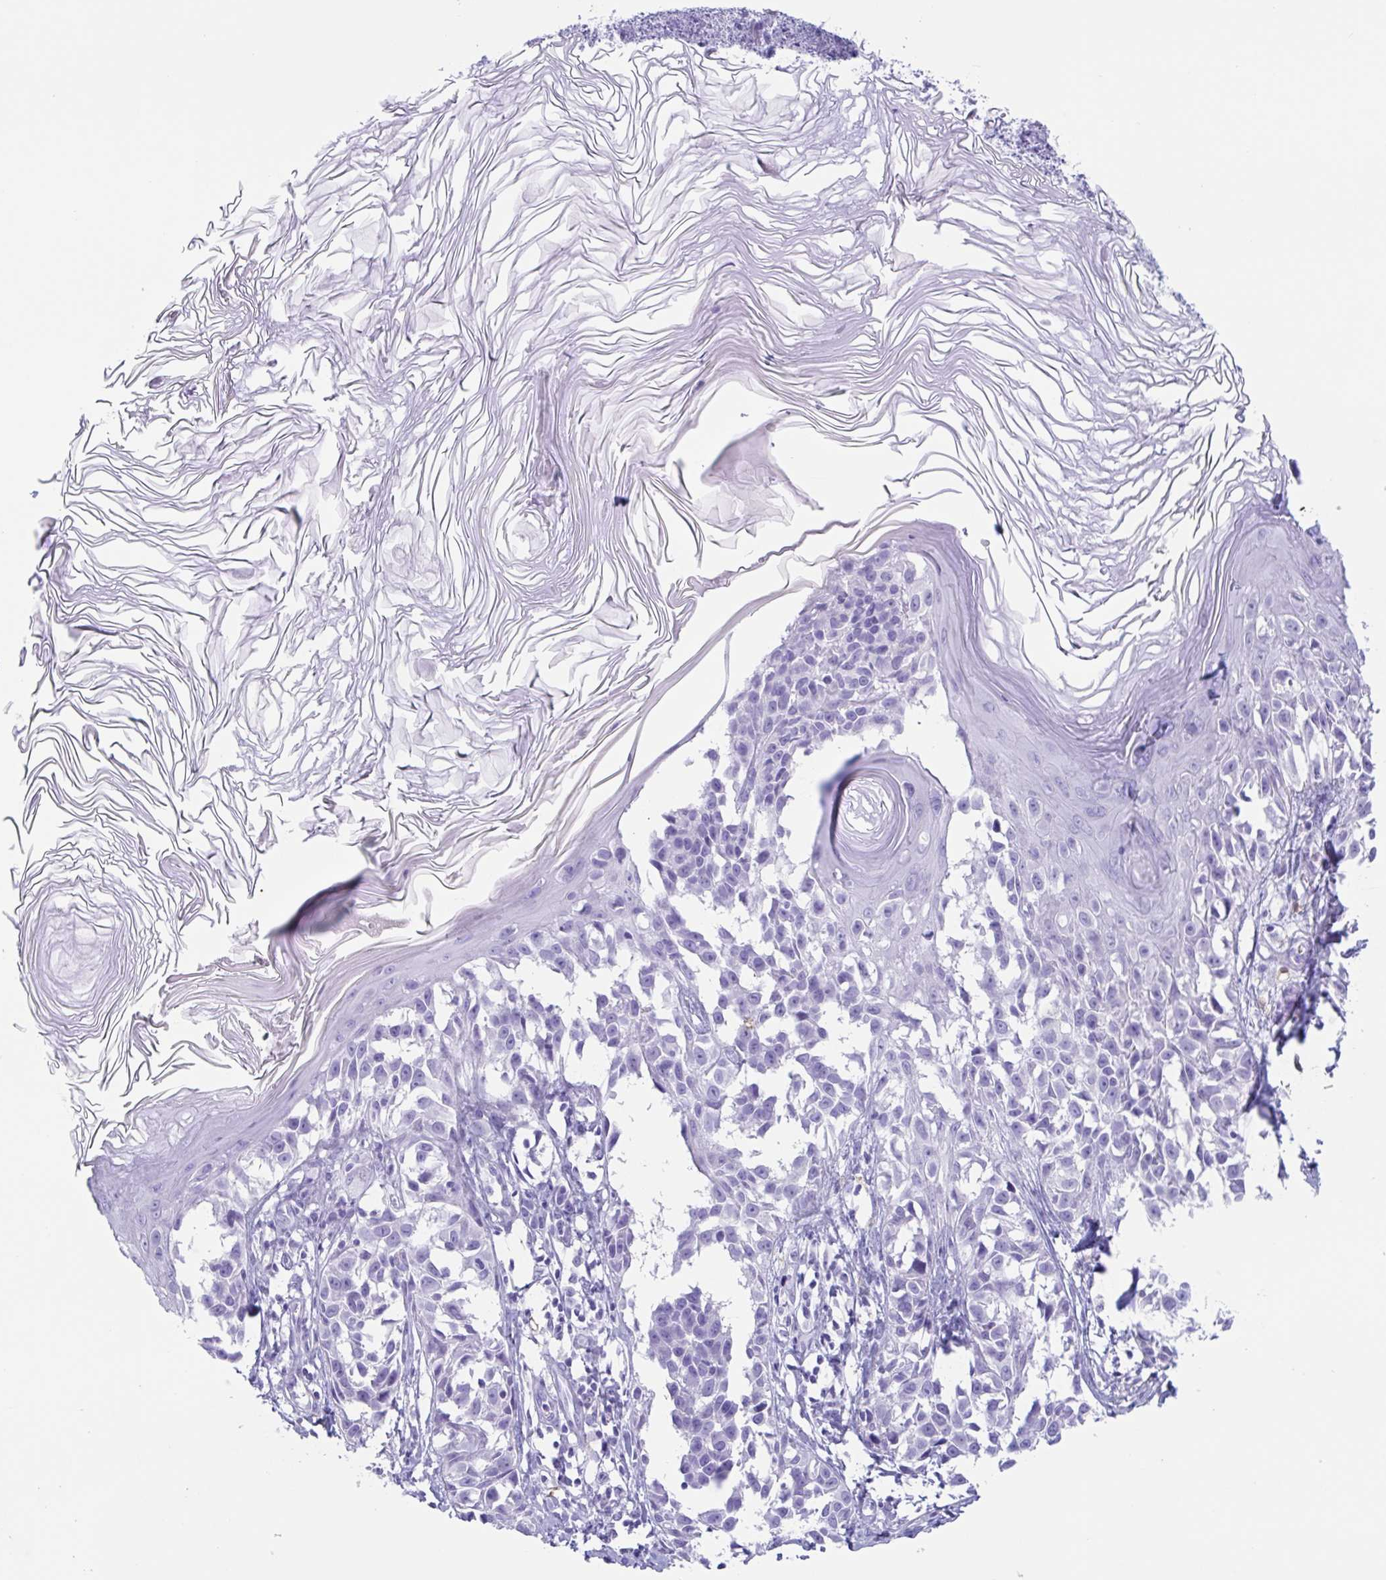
{"staining": {"intensity": "negative", "quantity": "none", "location": "none"}, "tissue": "melanoma", "cell_type": "Tumor cells", "image_type": "cancer", "snomed": [{"axis": "morphology", "description": "Malignant melanoma, NOS"}, {"axis": "topography", "description": "Skin"}], "caption": "Human melanoma stained for a protein using IHC demonstrates no staining in tumor cells.", "gene": "ZNF850", "patient": {"sex": "male", "age": 73}}